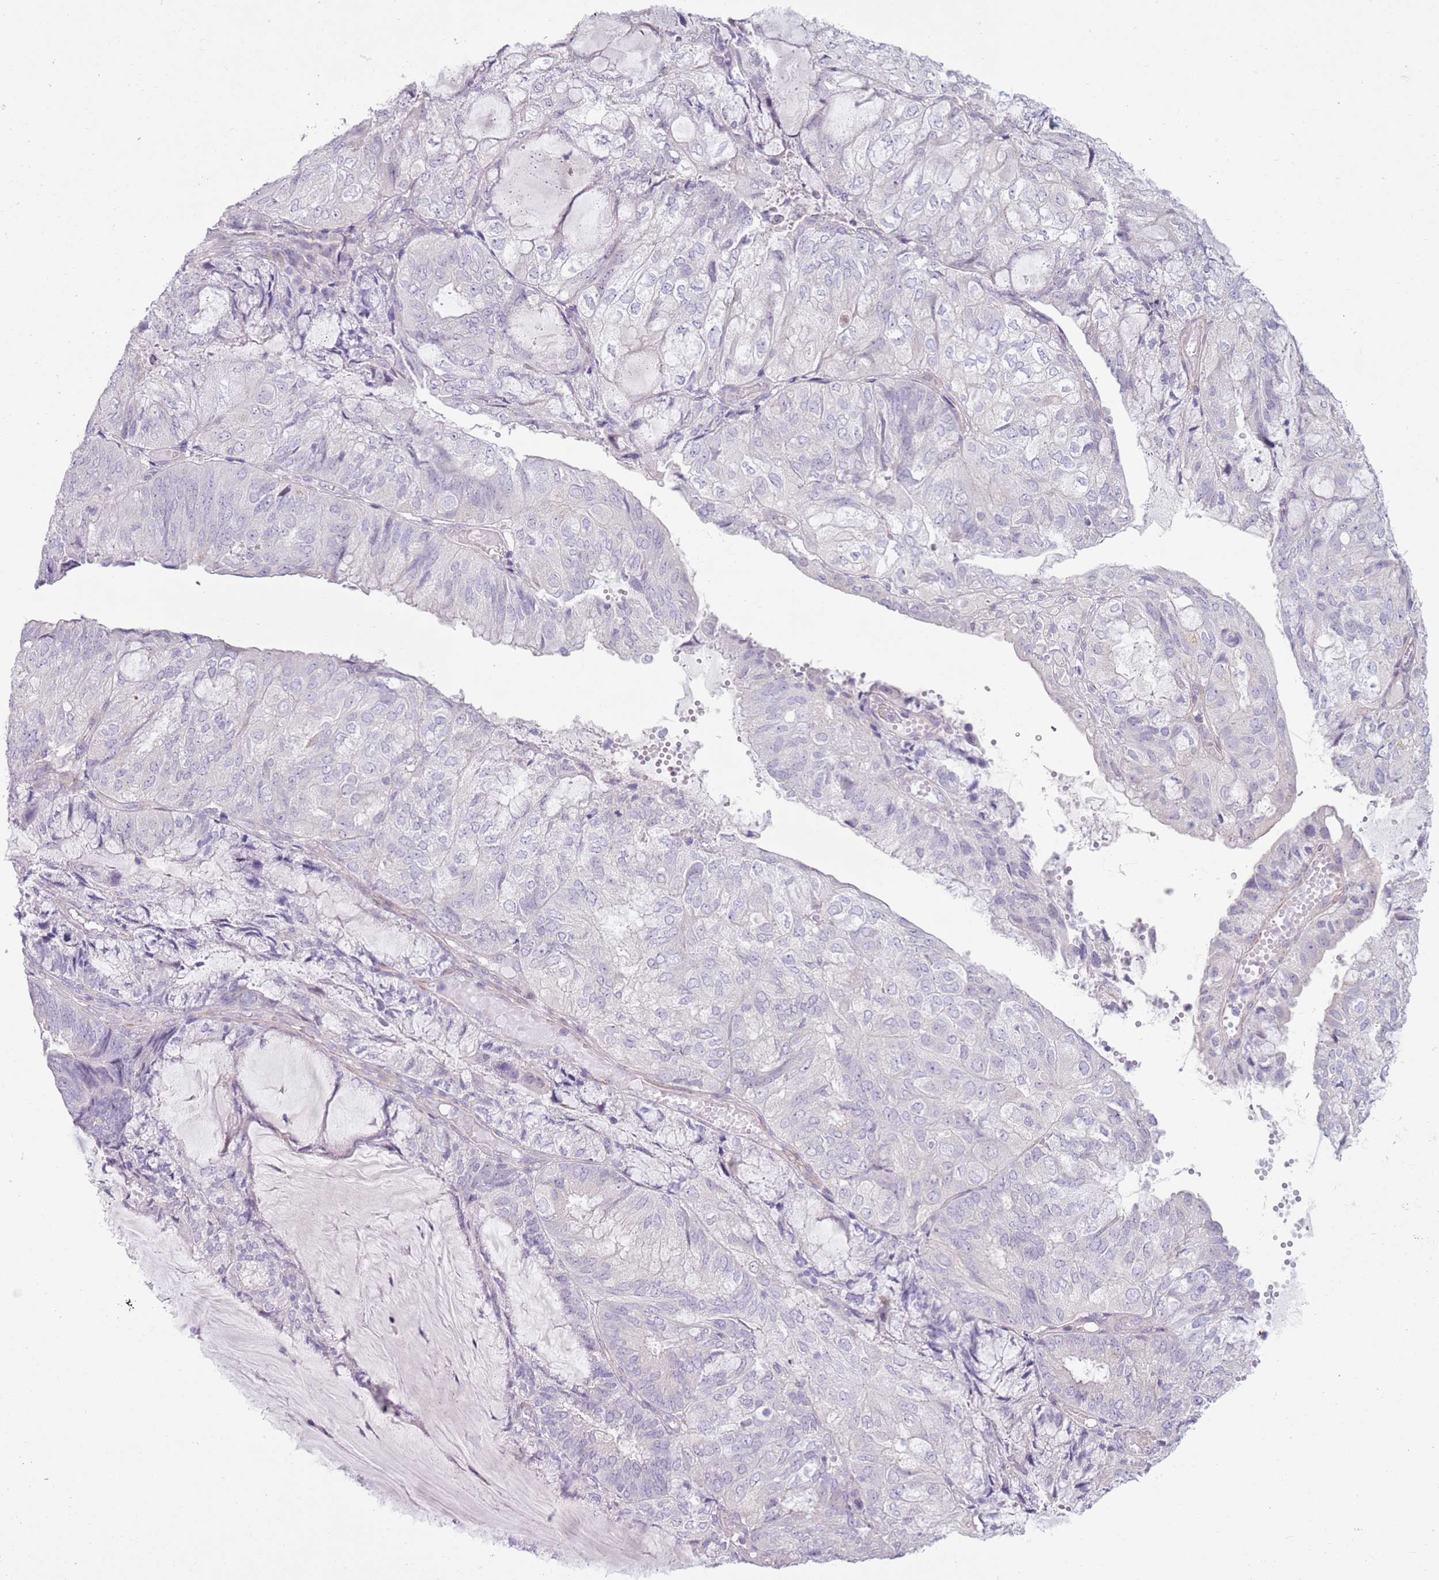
{"staining": {"intensity": "negative", "quantity": "none", "location": "none"}, "tissue": "endometrial cancer", "cell_type": "Tumor cells", "image_type": "cancer", "snomed": [{"axis": "morphology", "description": "Adenocarcinoma, NOS"}, {"axis": "topography", "description": "Endometrium"}], "caption": "The histopathology image exhibits no staining of tumor cells in endometrial cancer (adenocarcinoma).", "gene": "ZNF239", "patient": {"sex": "female", "age": 81}}